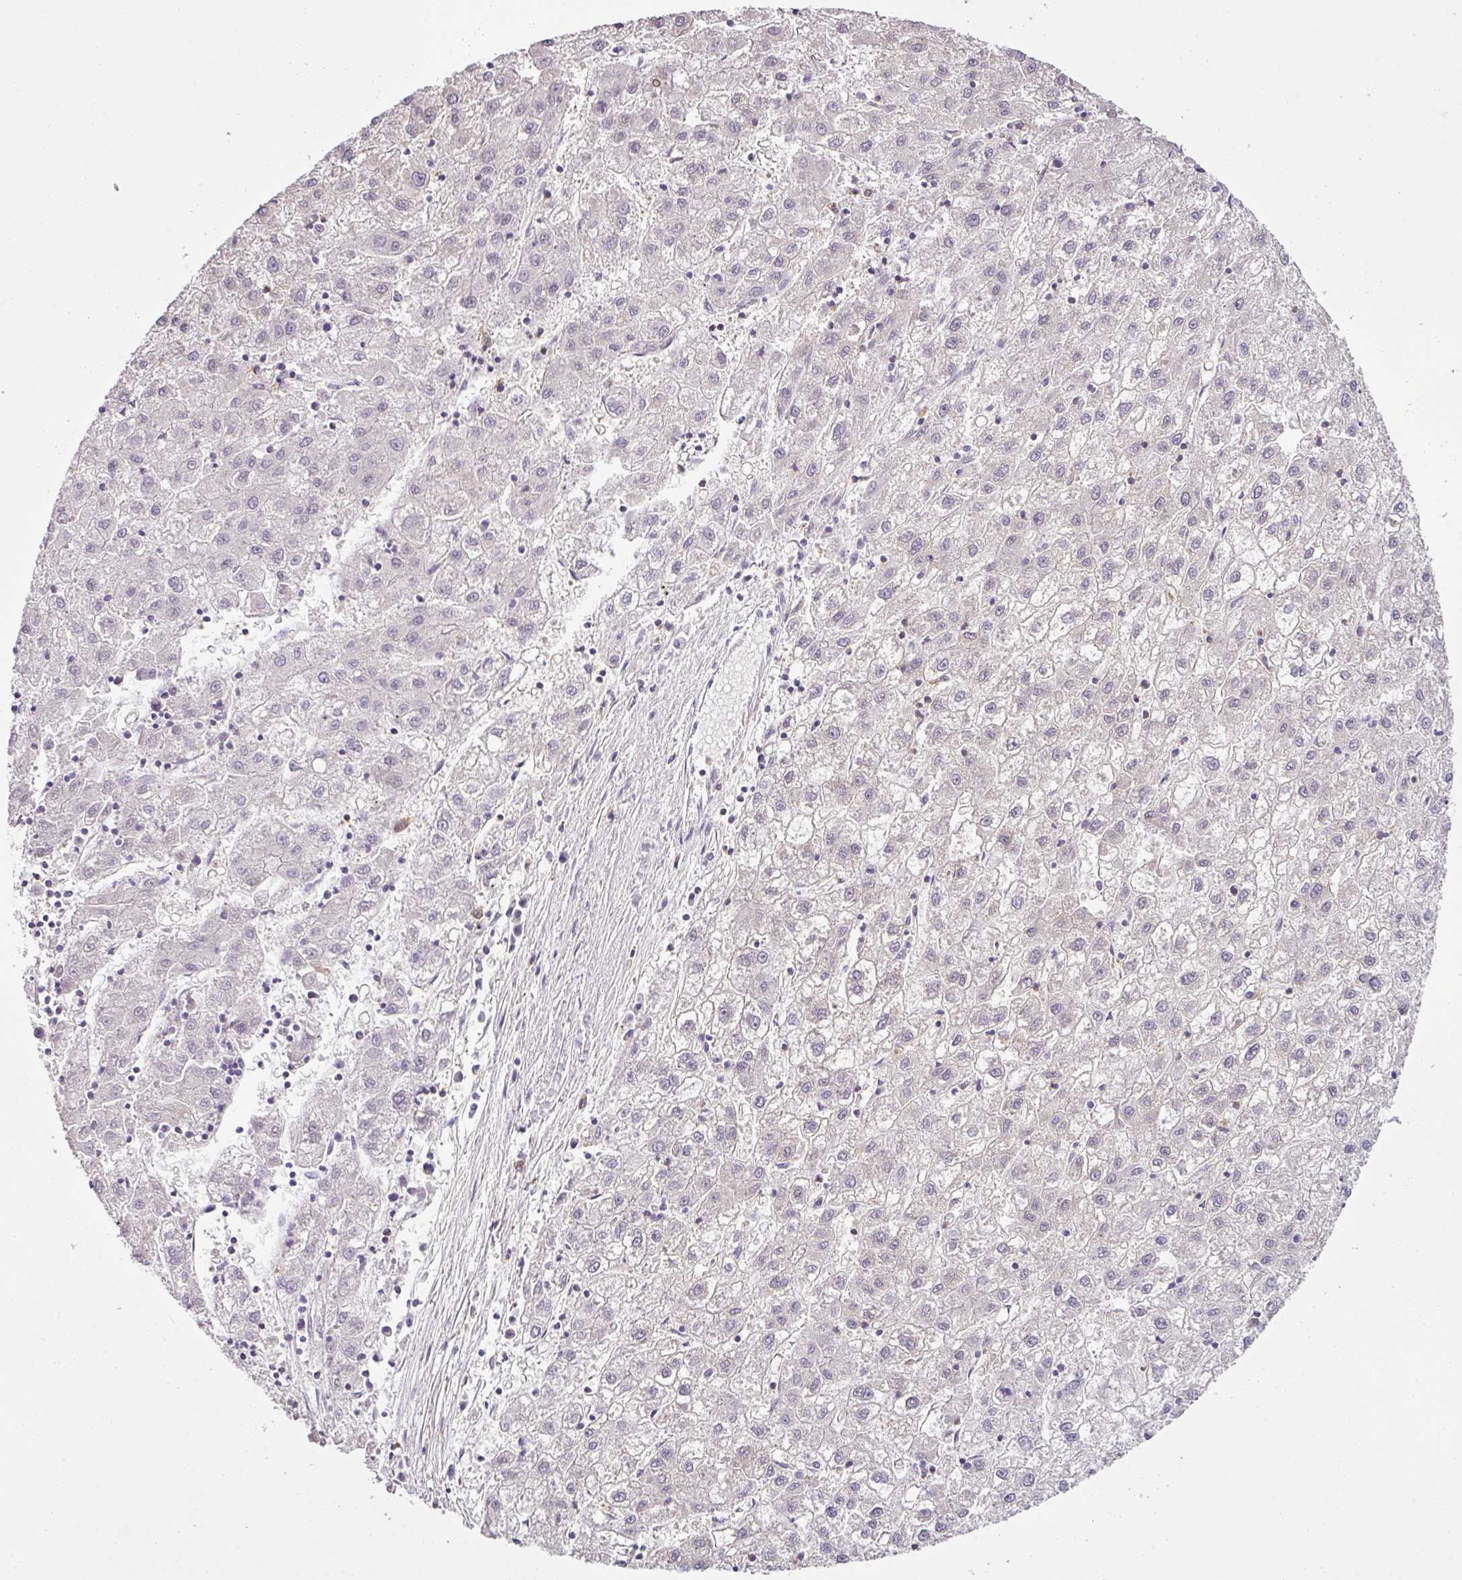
{"staining": {"intensity": "negative", "quantity": "none", "location": "none"}, "tissue": "liver cancer", "cell_type": "Tumor cells", "image_type": "cancer", "snomed": [{"axis": "morphology", "description": "Carcinoma, Hepatocellular, NOS"}, {"axis": "topography", "description": "Liver"}], "caption": "Protein analysis of liver cancer reveals no significant expression in tumor cells.", "gene": "DERPC", "patient": {"sex": "male", "age": 72}}